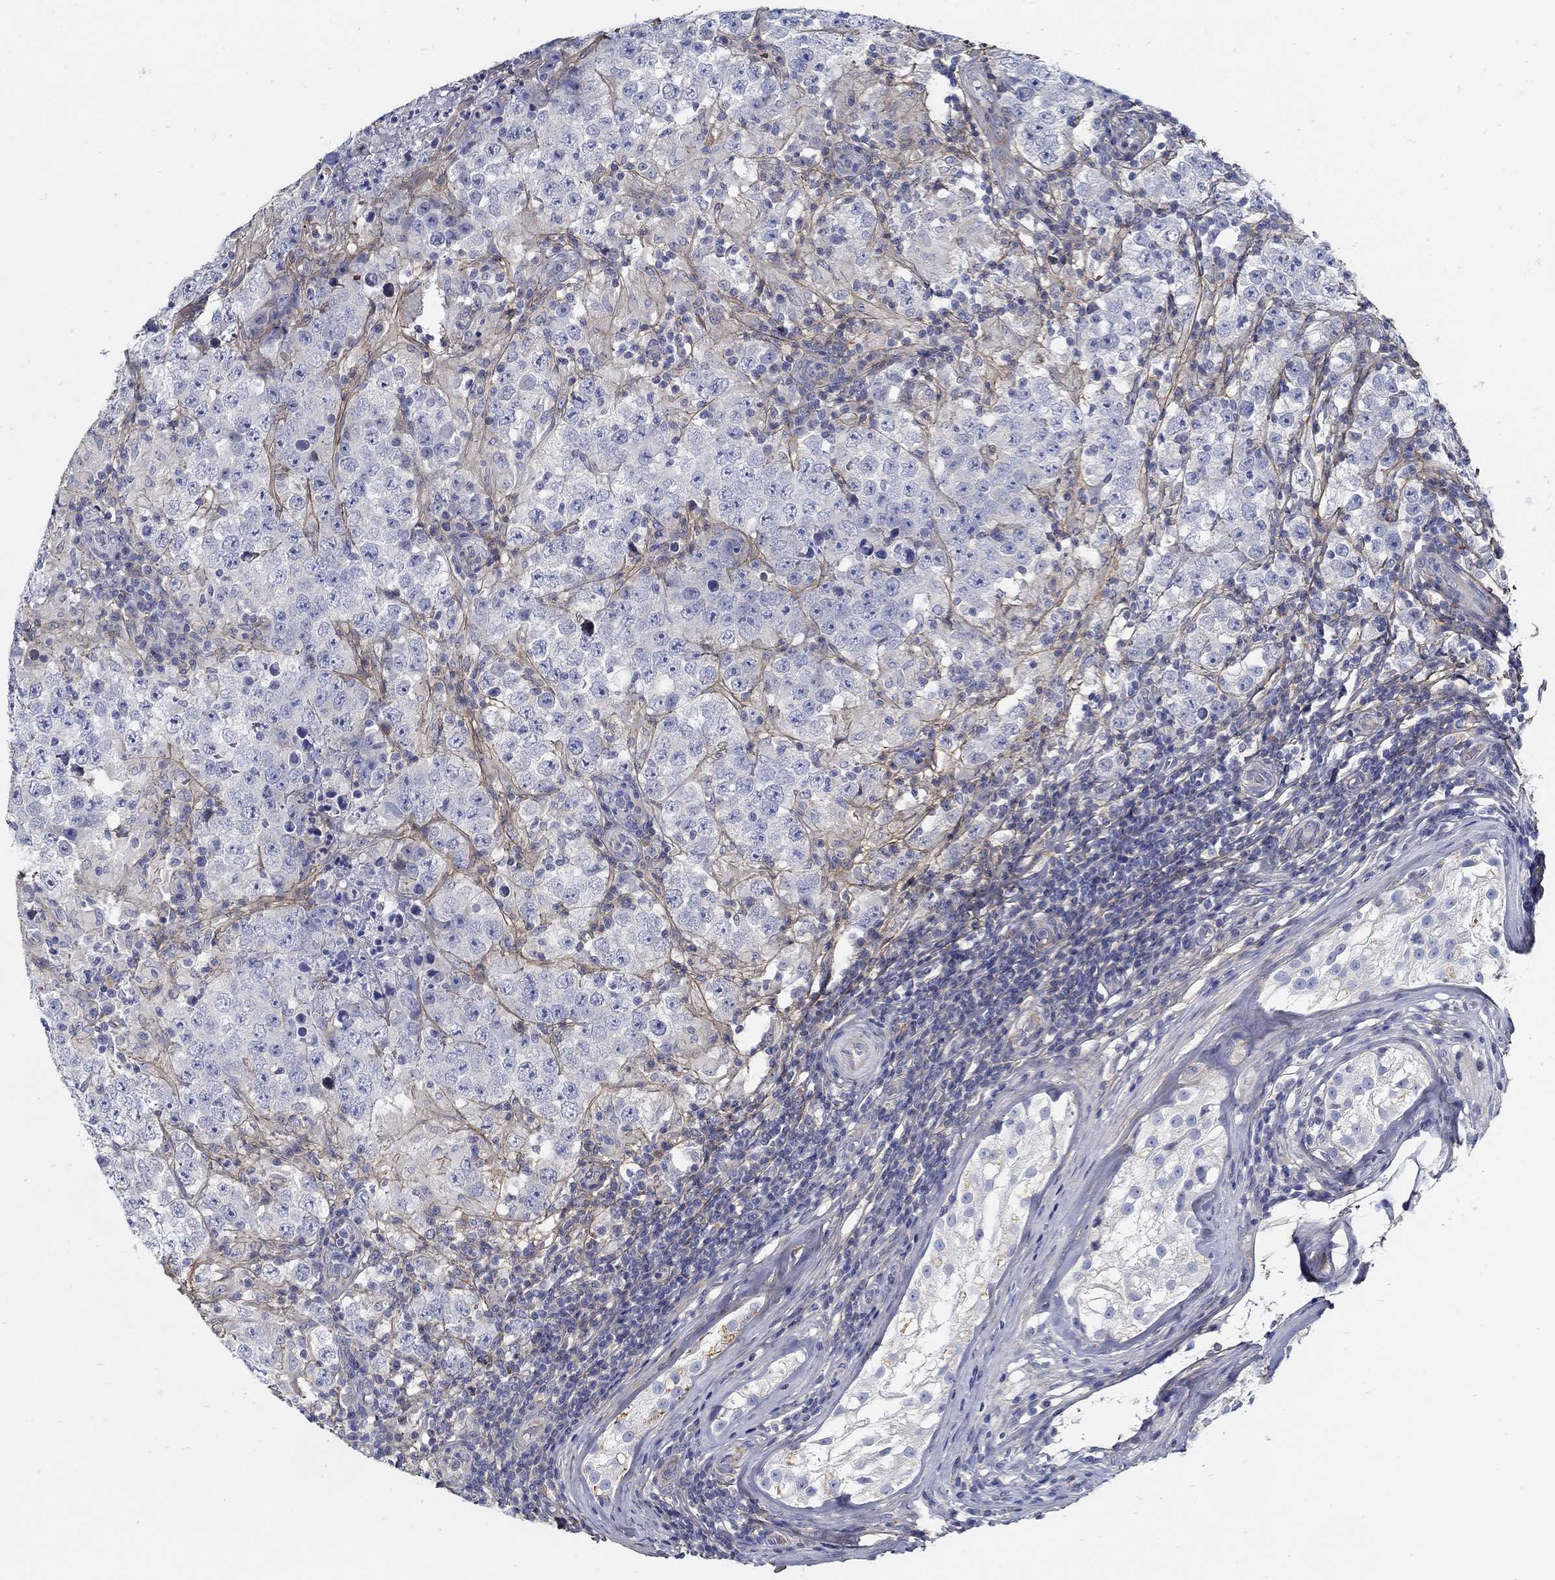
{"staining": {"intensity": "negative", "quantity": "none", "location": "none"}, "tissue": "testis cancer", "cell_type": "Tumor cells", "image_type": "cancer", "snomed": [{"axis": "morphology", "description": "Seminoma, NOS"}, {"axis": "morphology", "description": "Carcinoma, Embryonal, NOS"}, {"axis": "topography", "description": "Testis"}], "caption": "A photomicrograph of testis cancer (embryonal carcinoma) stained for a protein reveals no brown staining in tumor cells.", "gene": "TGFBI", "patient": {"sex": "male", "age": 41}}